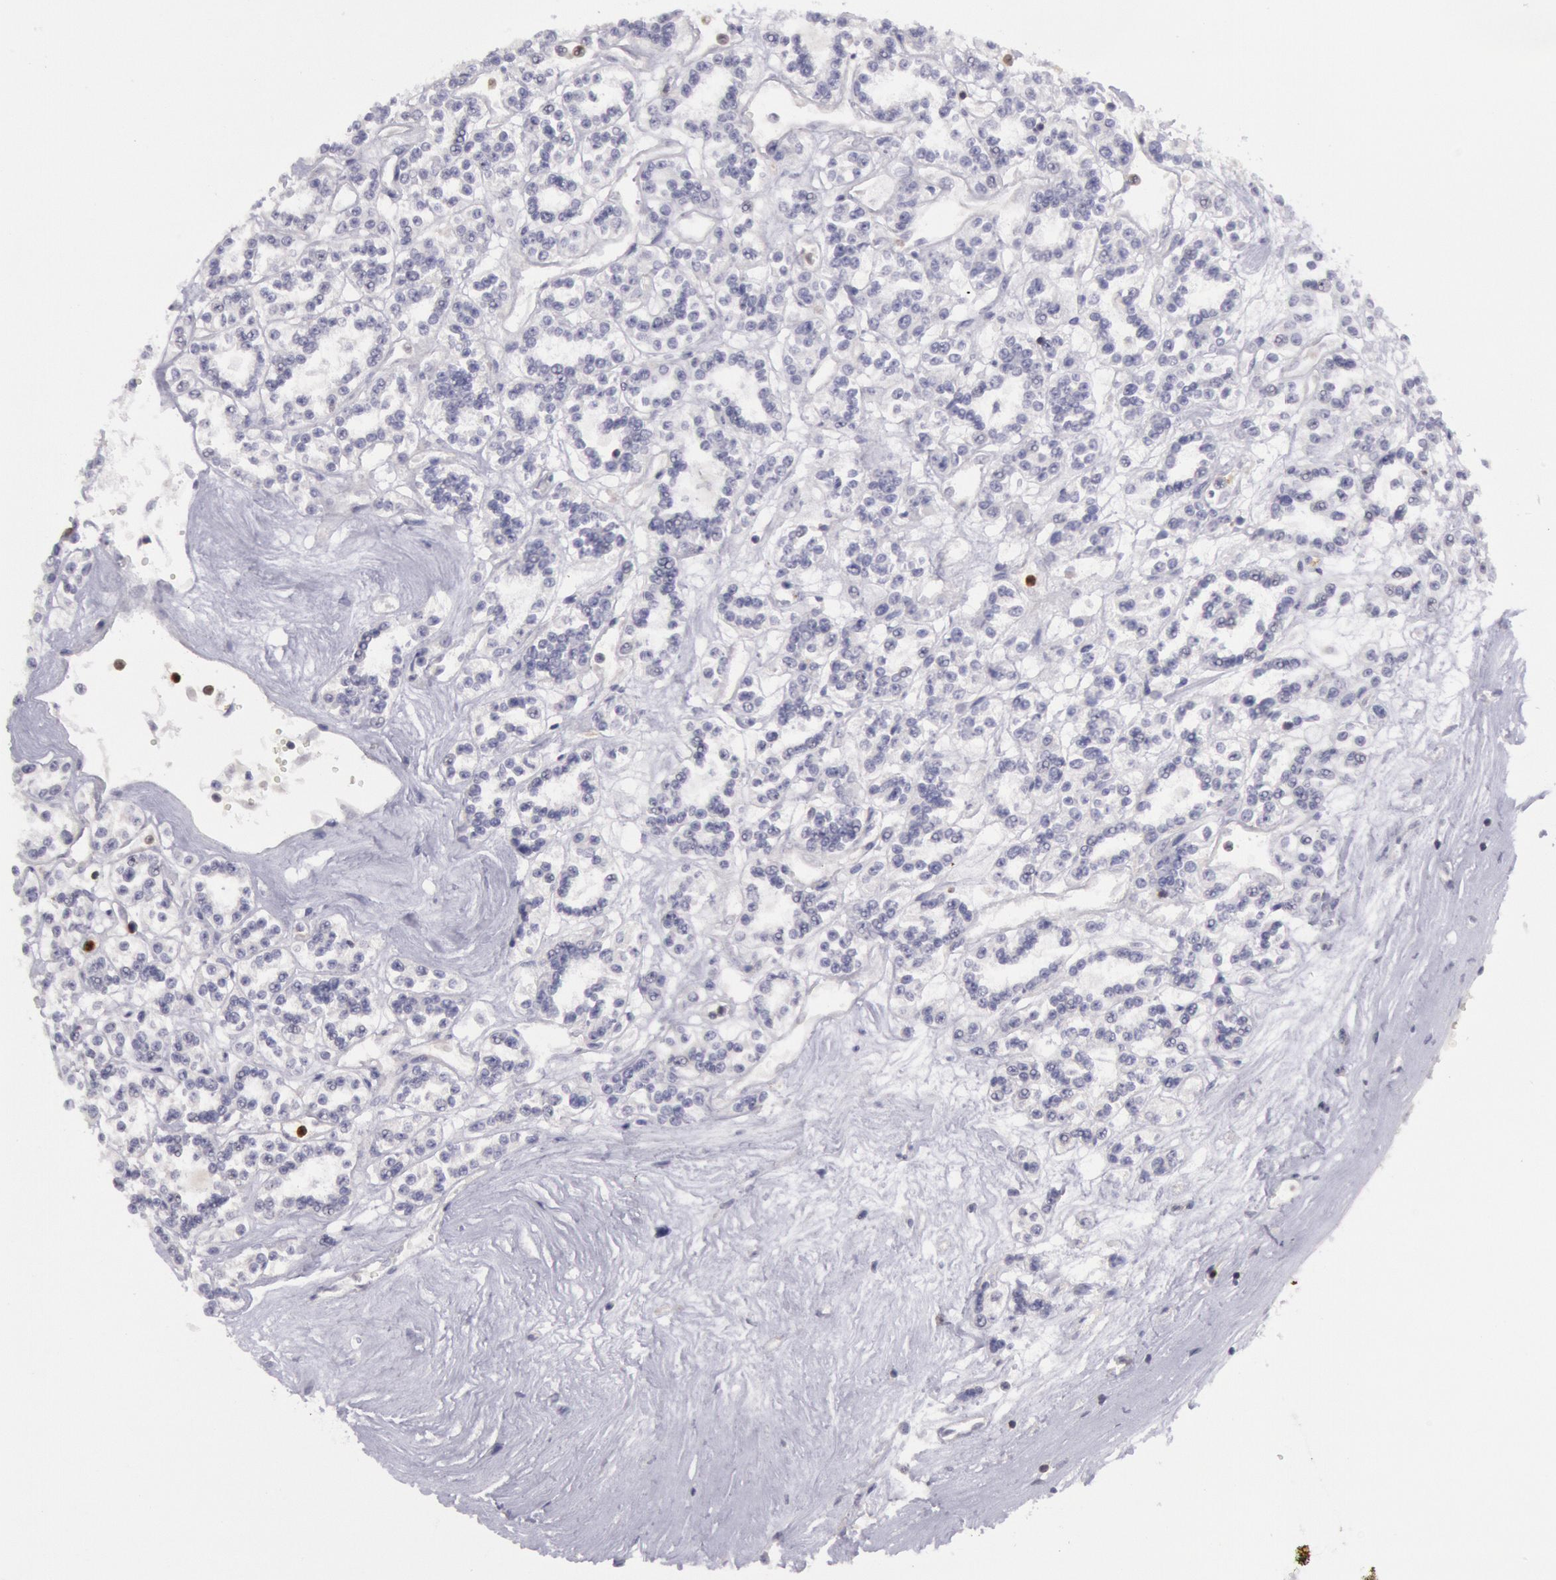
{"staining": {"intensity": "negative", "quantity": "none", "location": "none"}, "tissue": "renal cancer", "cell_type": "Tumor cells", "image_type": "cancer", "snomed": [{"axis": "morphology", "description": "Adenocarcinoma, NOS"}, {"axis": "topography", "description": "Kidney"}], "caption": "The micrograph shows no staining of tumor cells in renal adenocarcinoma.", "gene": "RAB27A", "patient": {"sex": "female", "age": 76}}